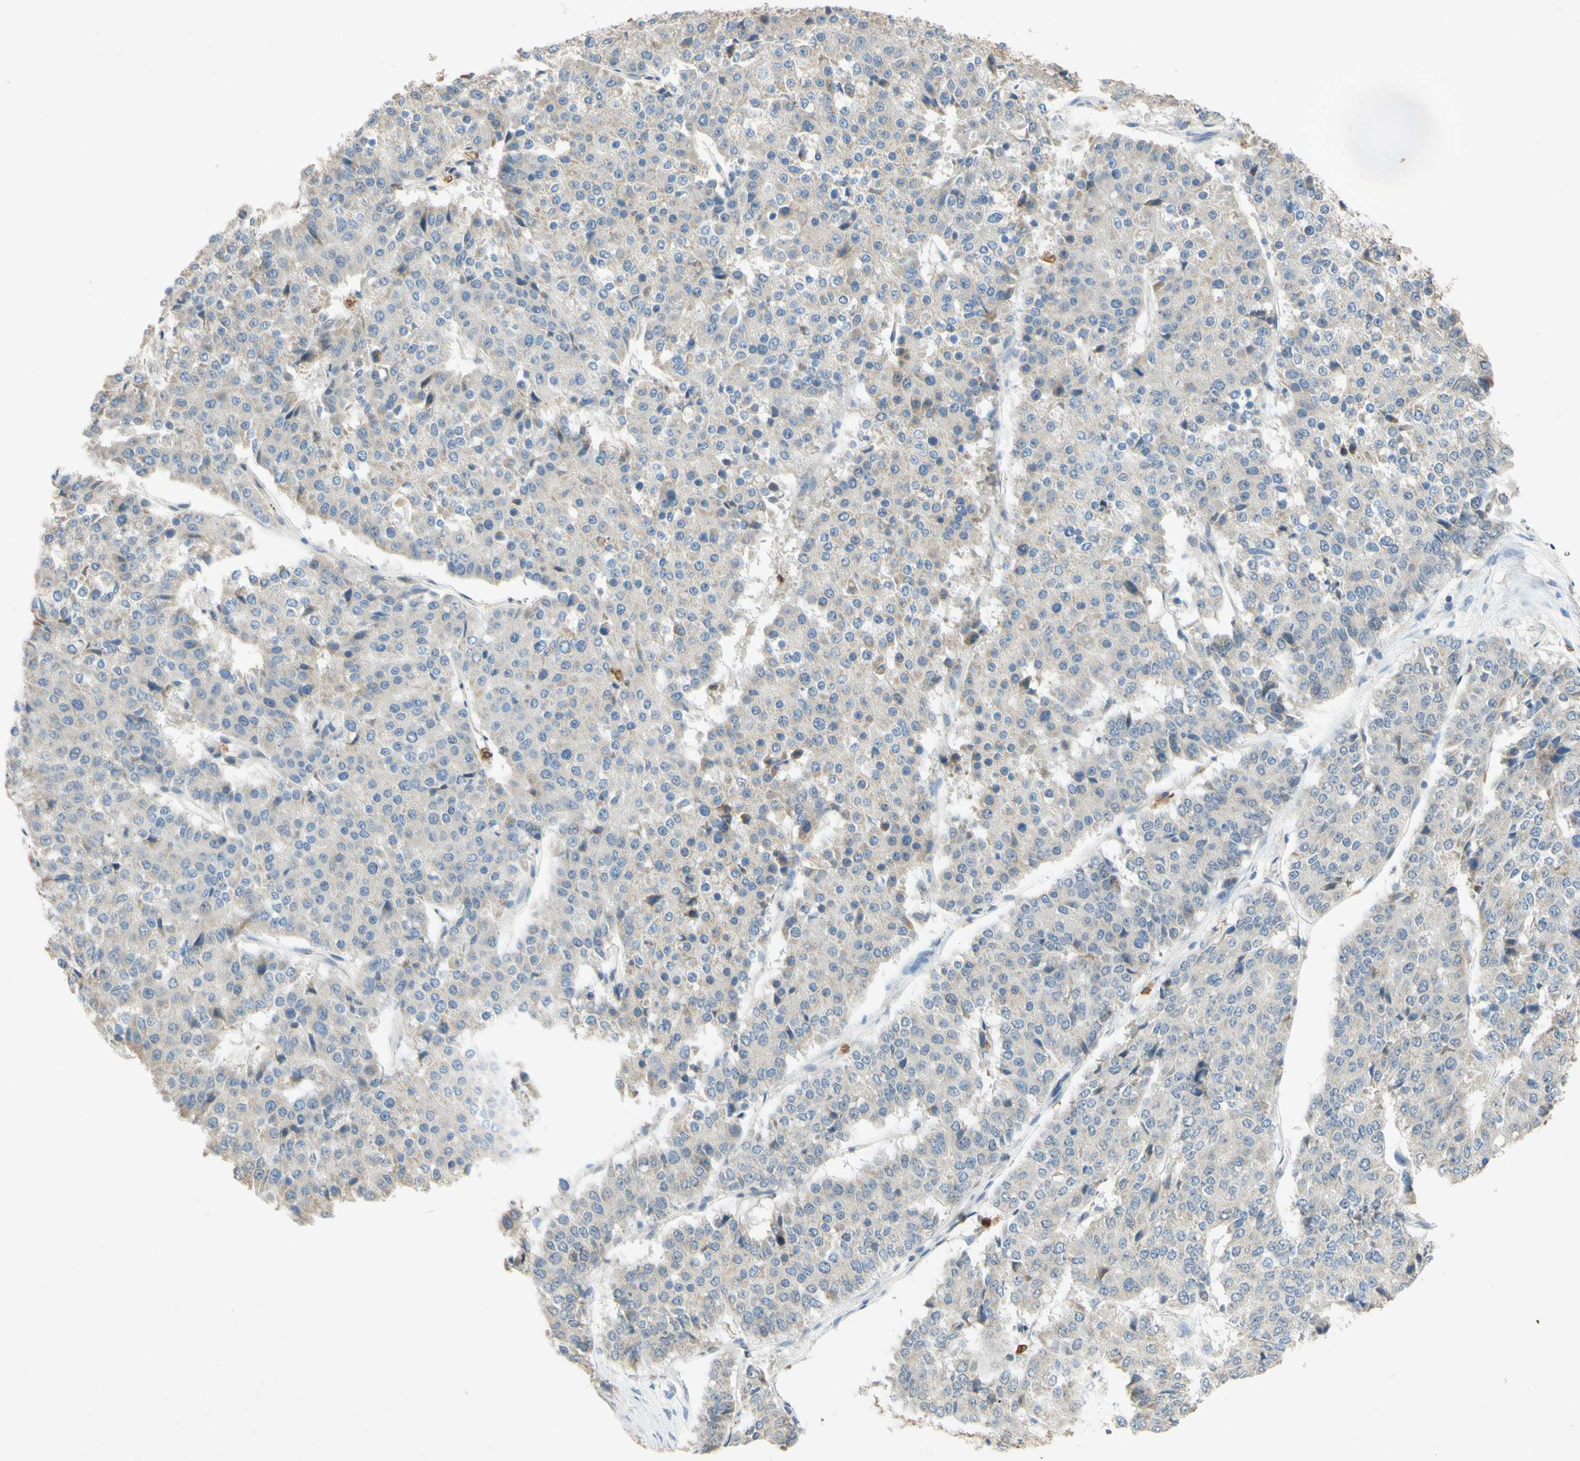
{"staining": {"intensity": "weak", "quantity": "25%-75%", "location": "cytoplasmic/membranous"}, "tissue": "pancreatic cancer", "cell_type": "Tumor cells", "image_type": "cancer", "snomed": [{"axis": "morphology", "description": "Adenocarcinoma, NOS"}, {"axis": "topography", "description": "Pancreas"}], "caption": "This photomicrograph displays pancreatic cancer (adenocarcinoma) stained with immunohistochemistry (IHC) to label a protein in brown. The cytoplasmic/membranous of tumor cells show weak positivity for the protein. Nuclei are counter-stained blue.", "gene": "GATA1", "patient": {"sex": "male", "age": 50}}